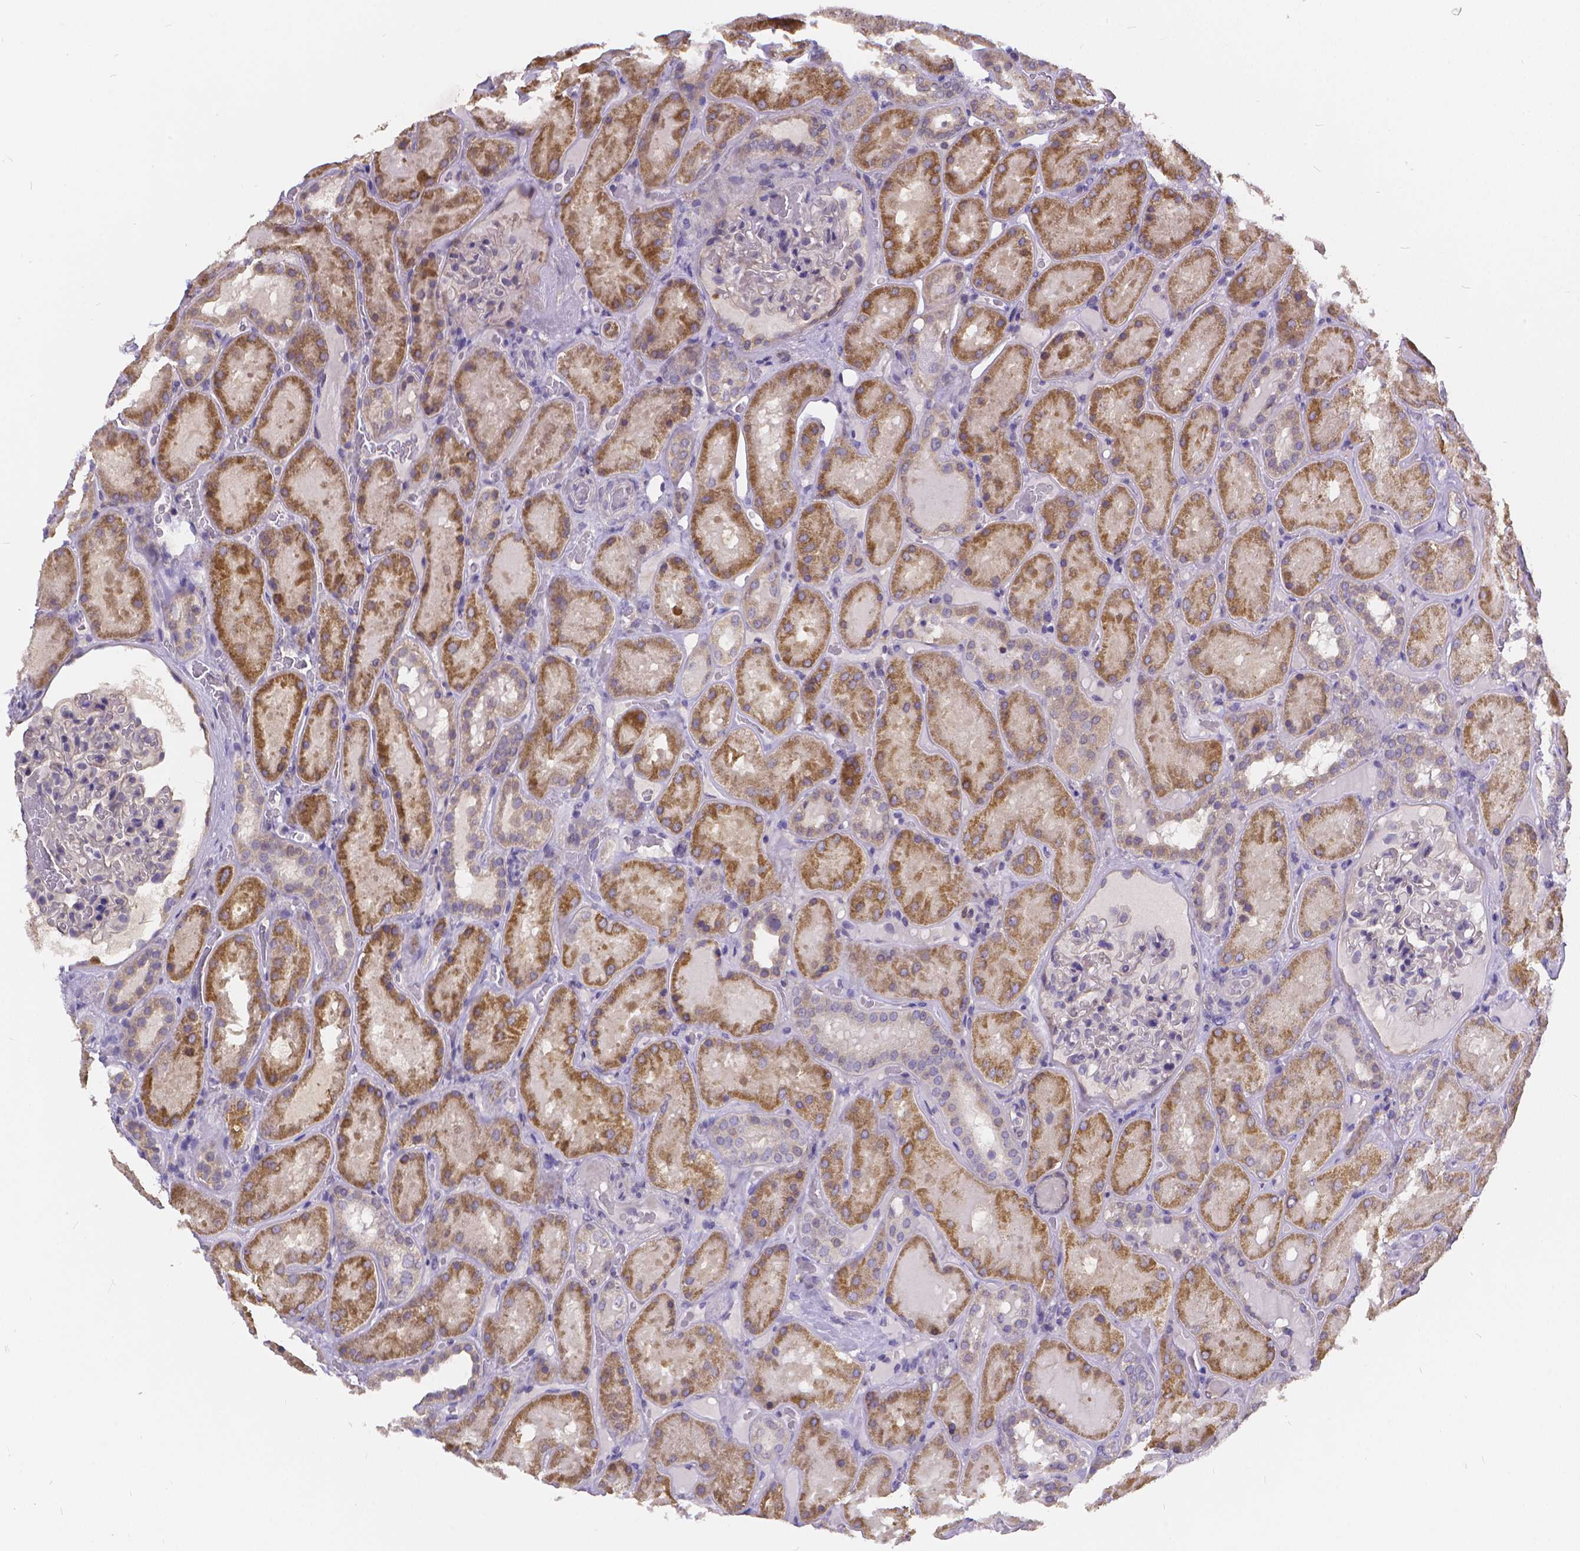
{"staining": {"intensity": "negative", "quantity": "none", "location": "none"}, "tissue": "kidney", "cell_type": "Cells in glomeruli", "image_type": "normal", "snomed": [{"axis": "morphology", "description": "Normal tissue, NOS"}, {"axis": "topography", "description": "Kidney"}], "caption": "IHC of unremarkable human kidney shows no positivity in cells in glomeruli.", "gene": "GLRB", "patient": {"sex": "male", "age": 73}}